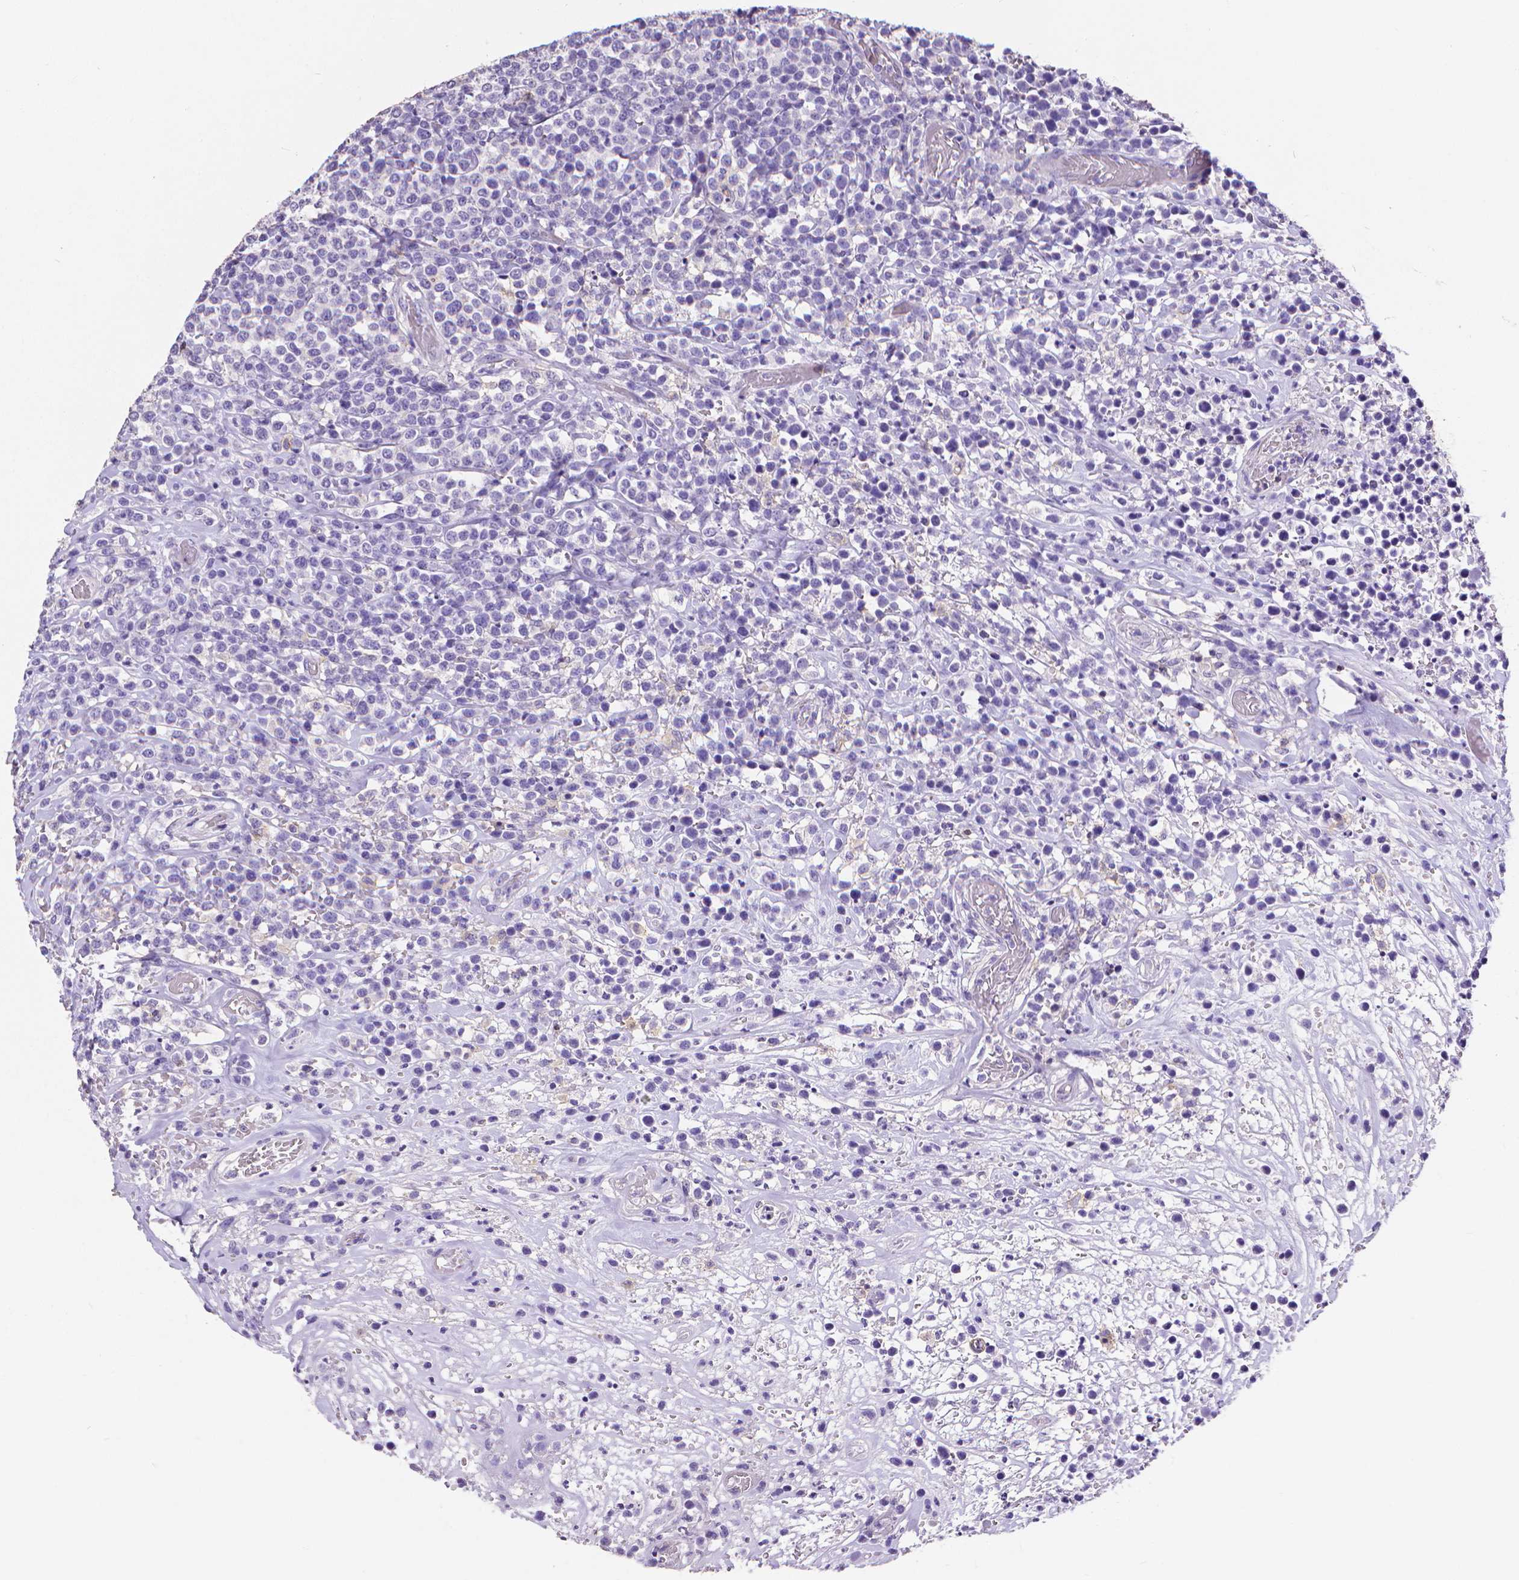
{"staining": {"intensity": "negative", "quantity": "none", "location": "none"}, "tissue": "lymphoma", "cell_type": "Tumor cells", "image_type": "cancer", "snomed": [{"axis": "morphology", "description": "Malignant lymphoma, non-Hodgkin's type, High grade"}, {"axis": "topography", "description": "Soft tissue"}], "caption": "Lymphoma was stained to show a protein in brown. There is no significant positivity in tumor cells. The staining was performed using DAB (3,3'-diaminobenzidine) to visualize the protein expression in brown, while the nuclei were stained in blue with hematoxylin (Magnification: 20x).", "gene": "CD4", "patient": {"sex": "female", "age": 56}}